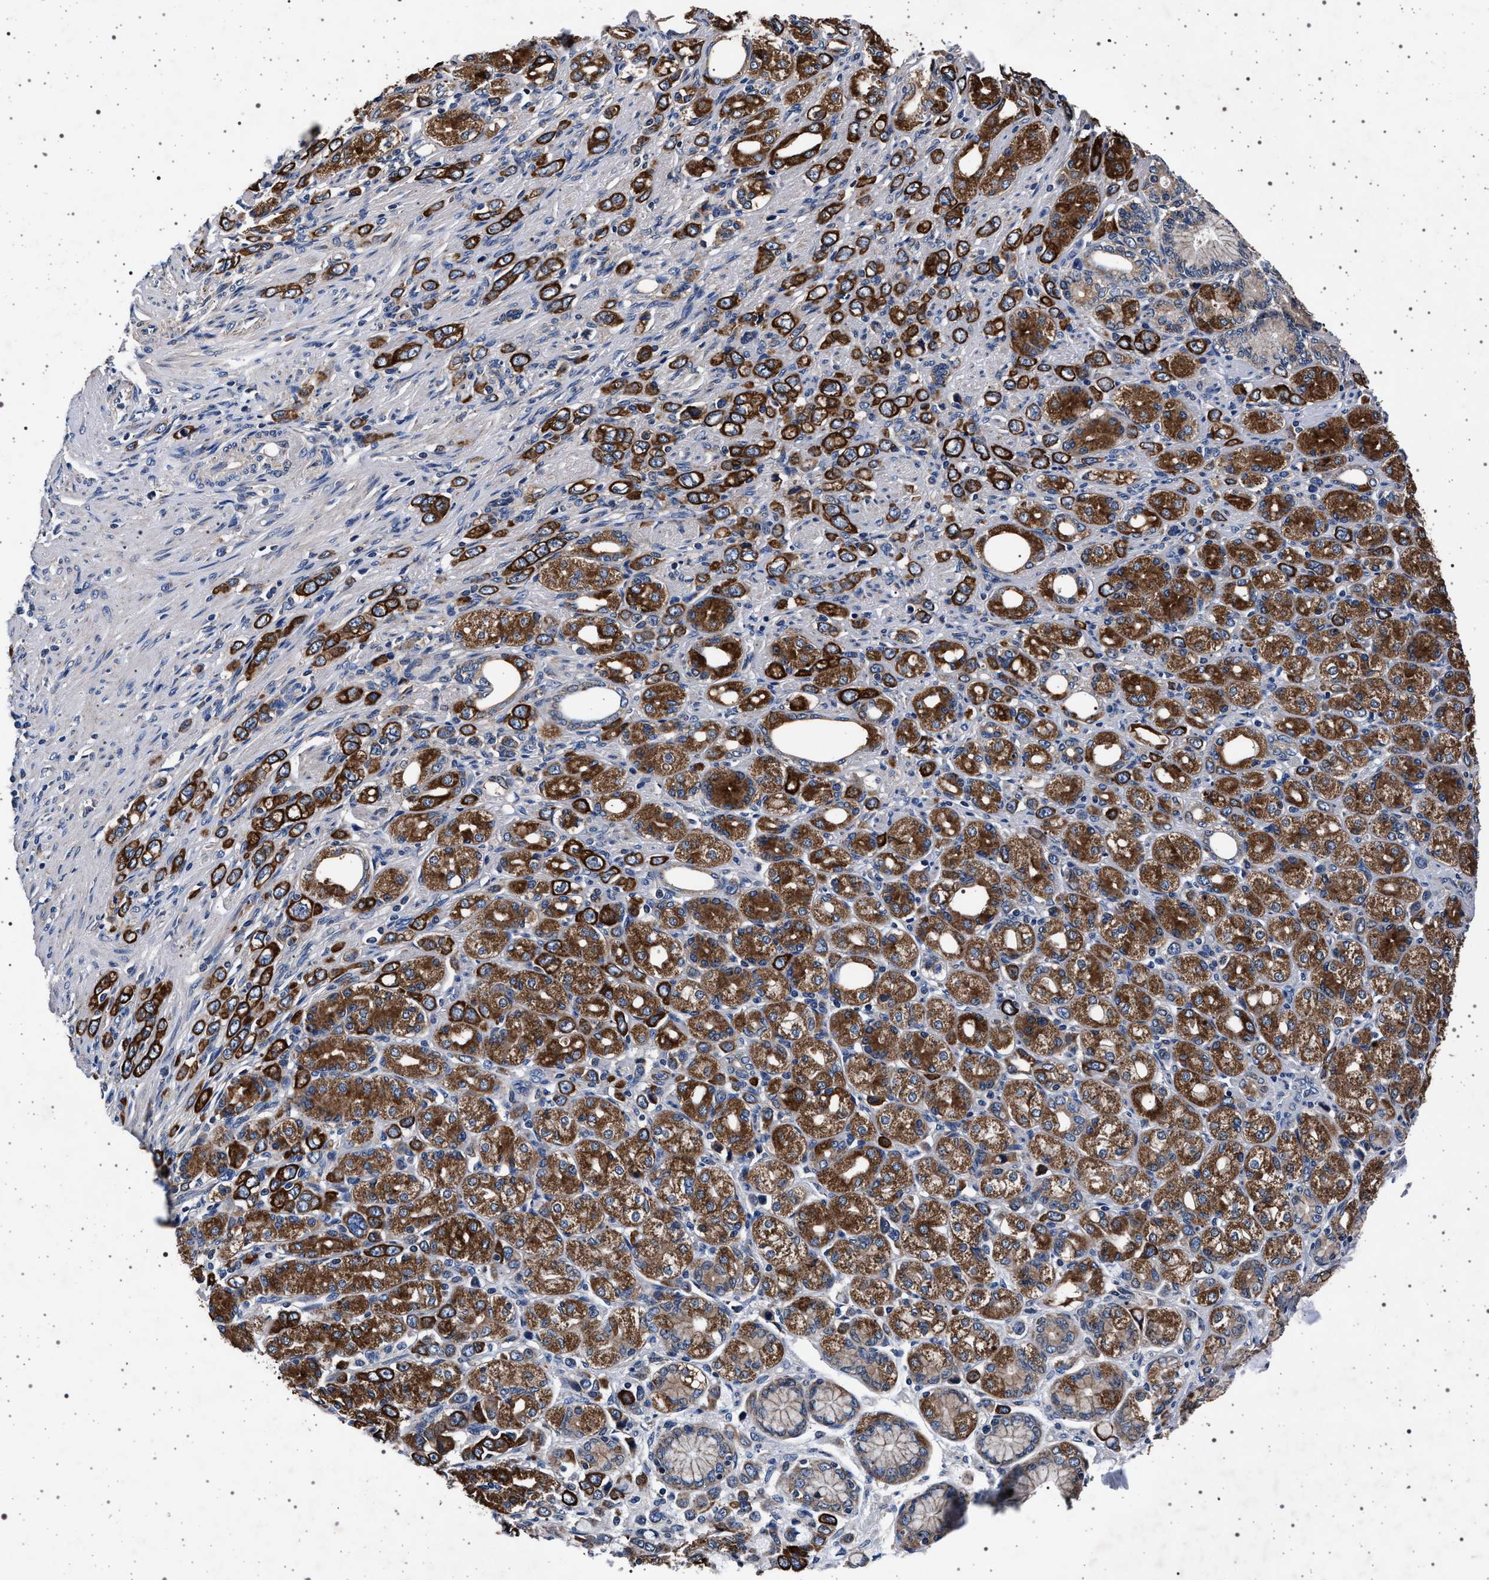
{"staining": {"intensity": "strong", "quantity": ">75%", "location": "cytoplasmic/membranous"}, "tissue": "stomach cancer", "cell_type": "Tumor cells", "image_type": "cancer", "snomed": [{"axis": "morphology", "description": "Adenocarcinoma, NOS"}, {"axis": "topography", "description": "Stomach"}], "caption": "Protein staining by IHC reveals strong cytoplasmic/membranous staining in approximately >75% of tumor cells in stomach cancer. (Stains: DAB in brown, nuclei in blue, Microscopy: brightfield microscopy at high magnification).", "gene": "MAP3K2", "patient": {"sex": "female", "age": 65}}